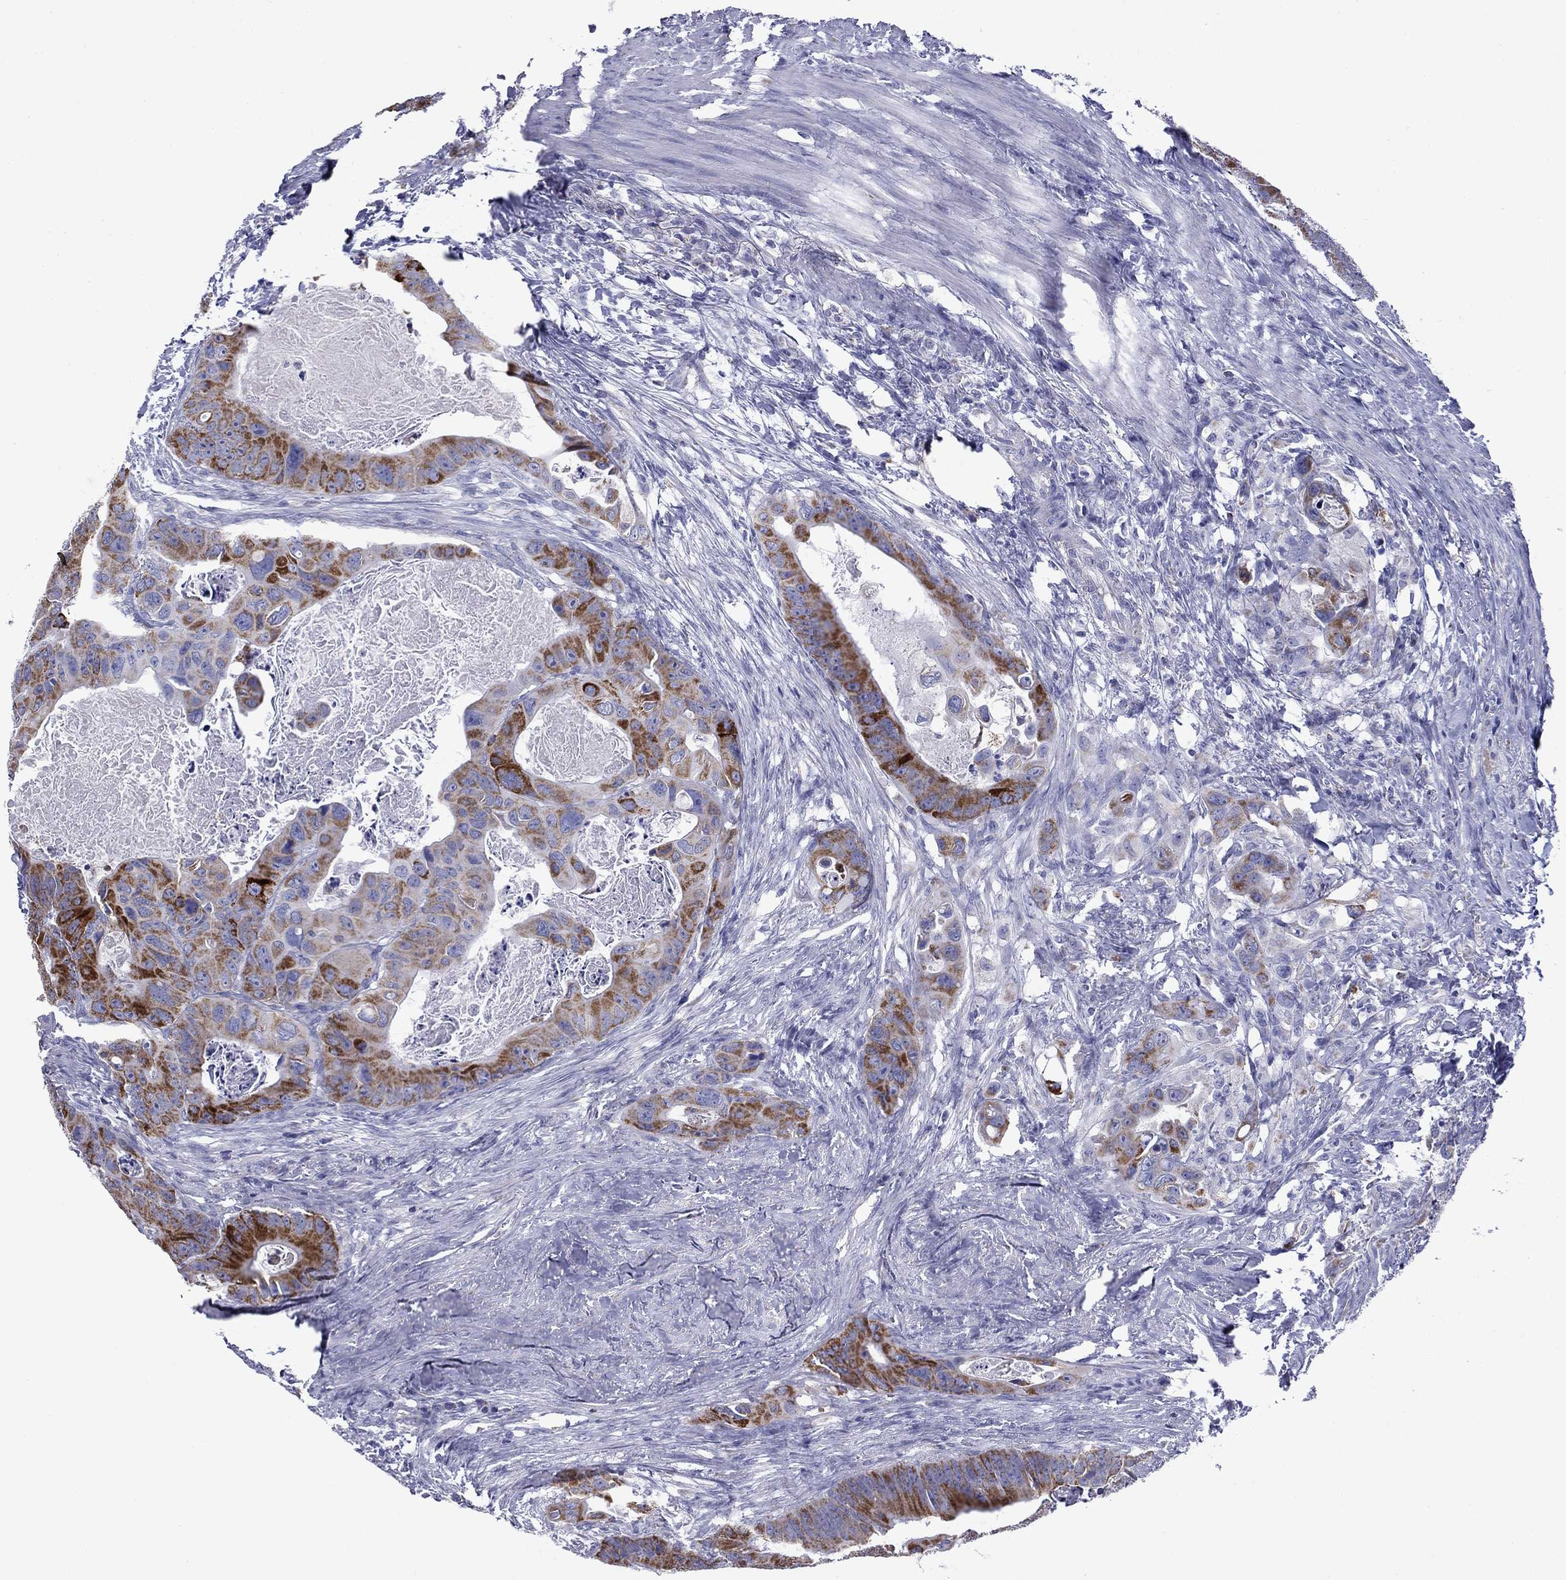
{"staining": {"intensity": "strong", "quantity": "25%-75%", "location": "cytoplasmic/membranous"}, "tissue": "colorectal cancer", "cell_type": "Tumor cells", "image_type": "cancer", "snomed": [{"axis": "morphology", "description": "Adenocarcinoma, NOS"}, {"axis": "topography", "description": "Rectum"}], "caption": "Adenocarcinoma (colorectal) stained for a protein shows strong cytoplasmic/membranous positivity in tumor cells.", "gene": "ACADSB", "patient": {"sex": "male", "age": 64}}